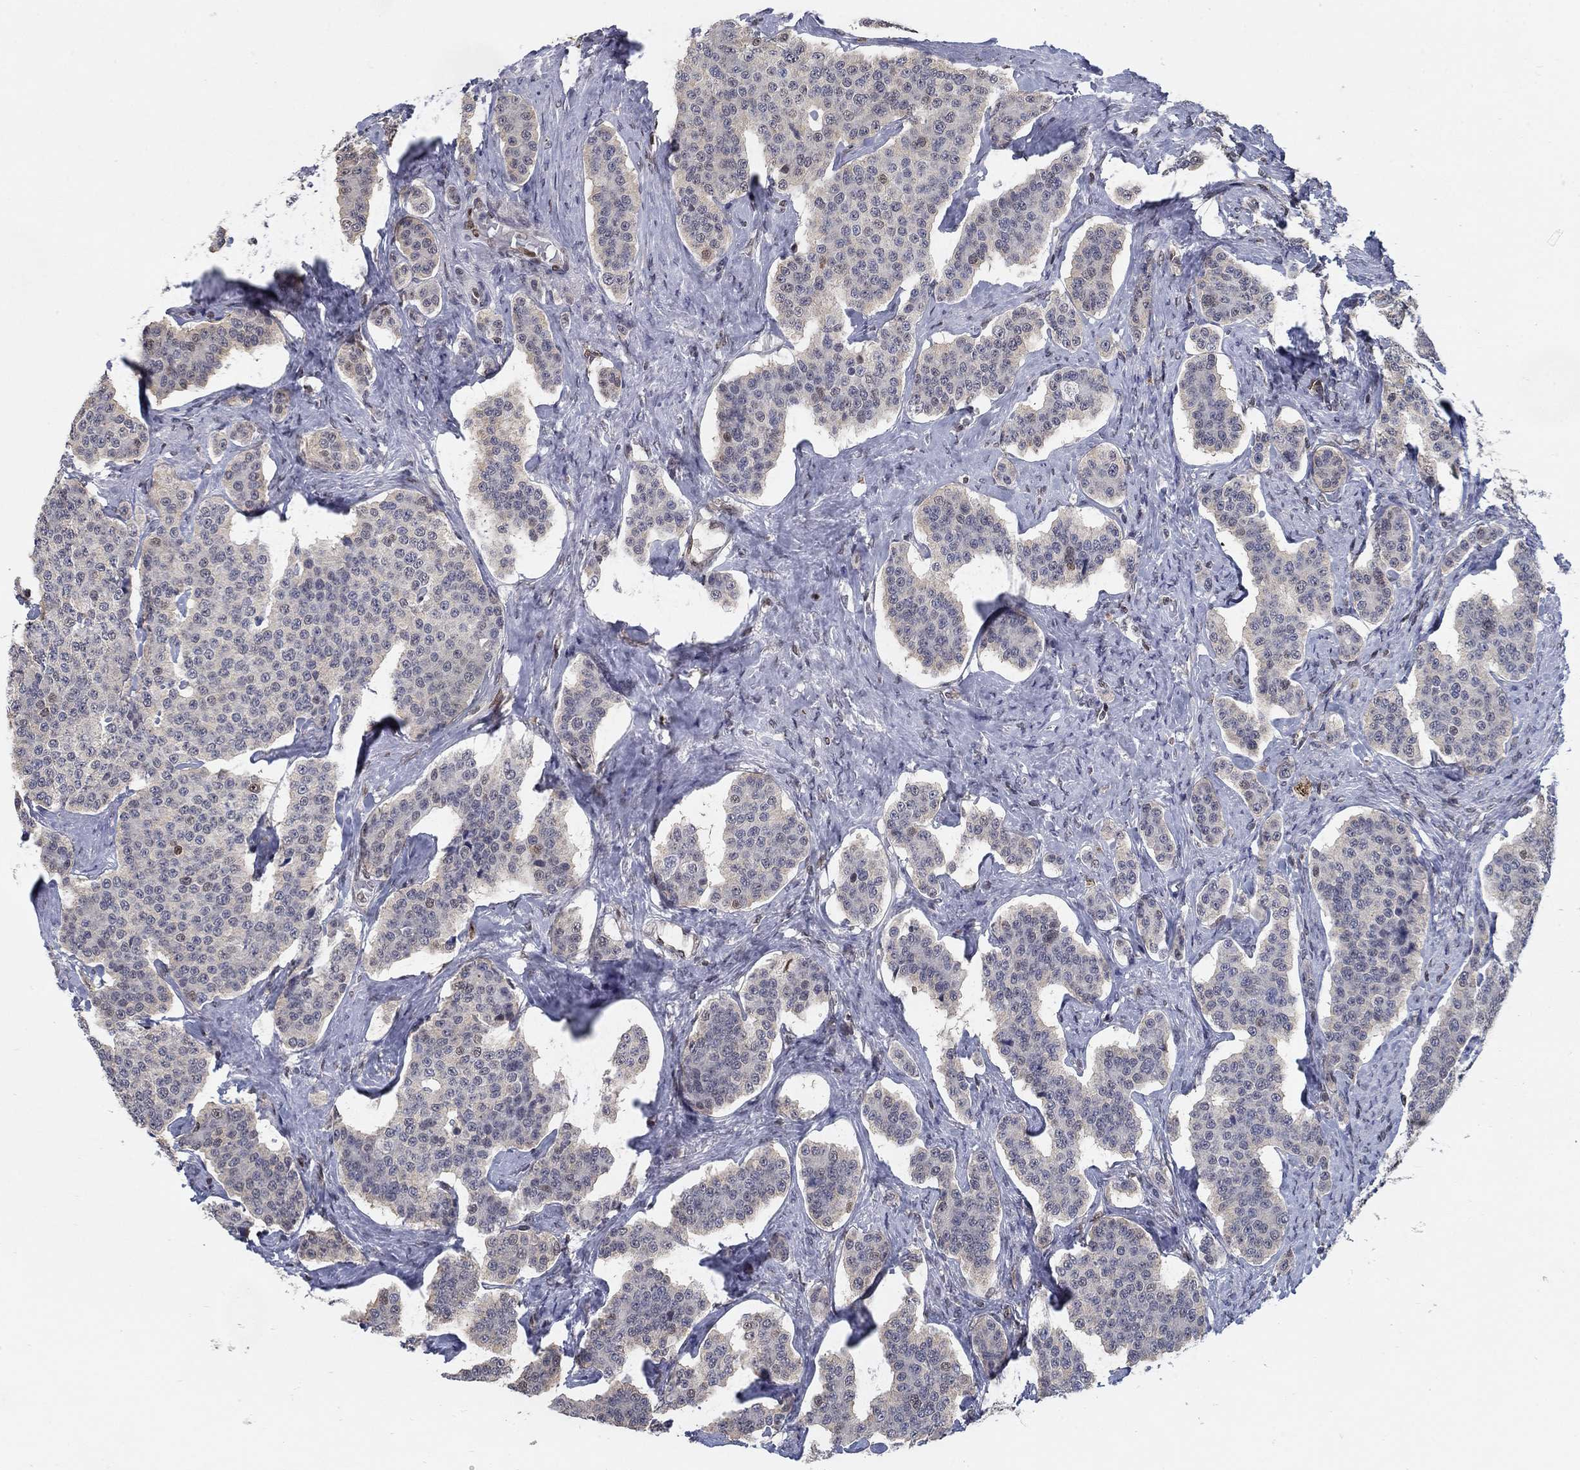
{"staining": {"intensity": "negative", "quantity": "none", "location": "none"}, "tissue": "carcinoid", "cell_type": "Tumor cells", "image_type": "cancer", "snomed": [{"axis": "morphology", "description": "Carcinoid, malignant, NOS"}, {"axis": "topography", "description": "Small intestine"}], "caption": "Tumor cells are negative for brown protein staining in malignant carcinoid.", "gene": "CENPE", "patient": {"sex": "female", "age": 58}}